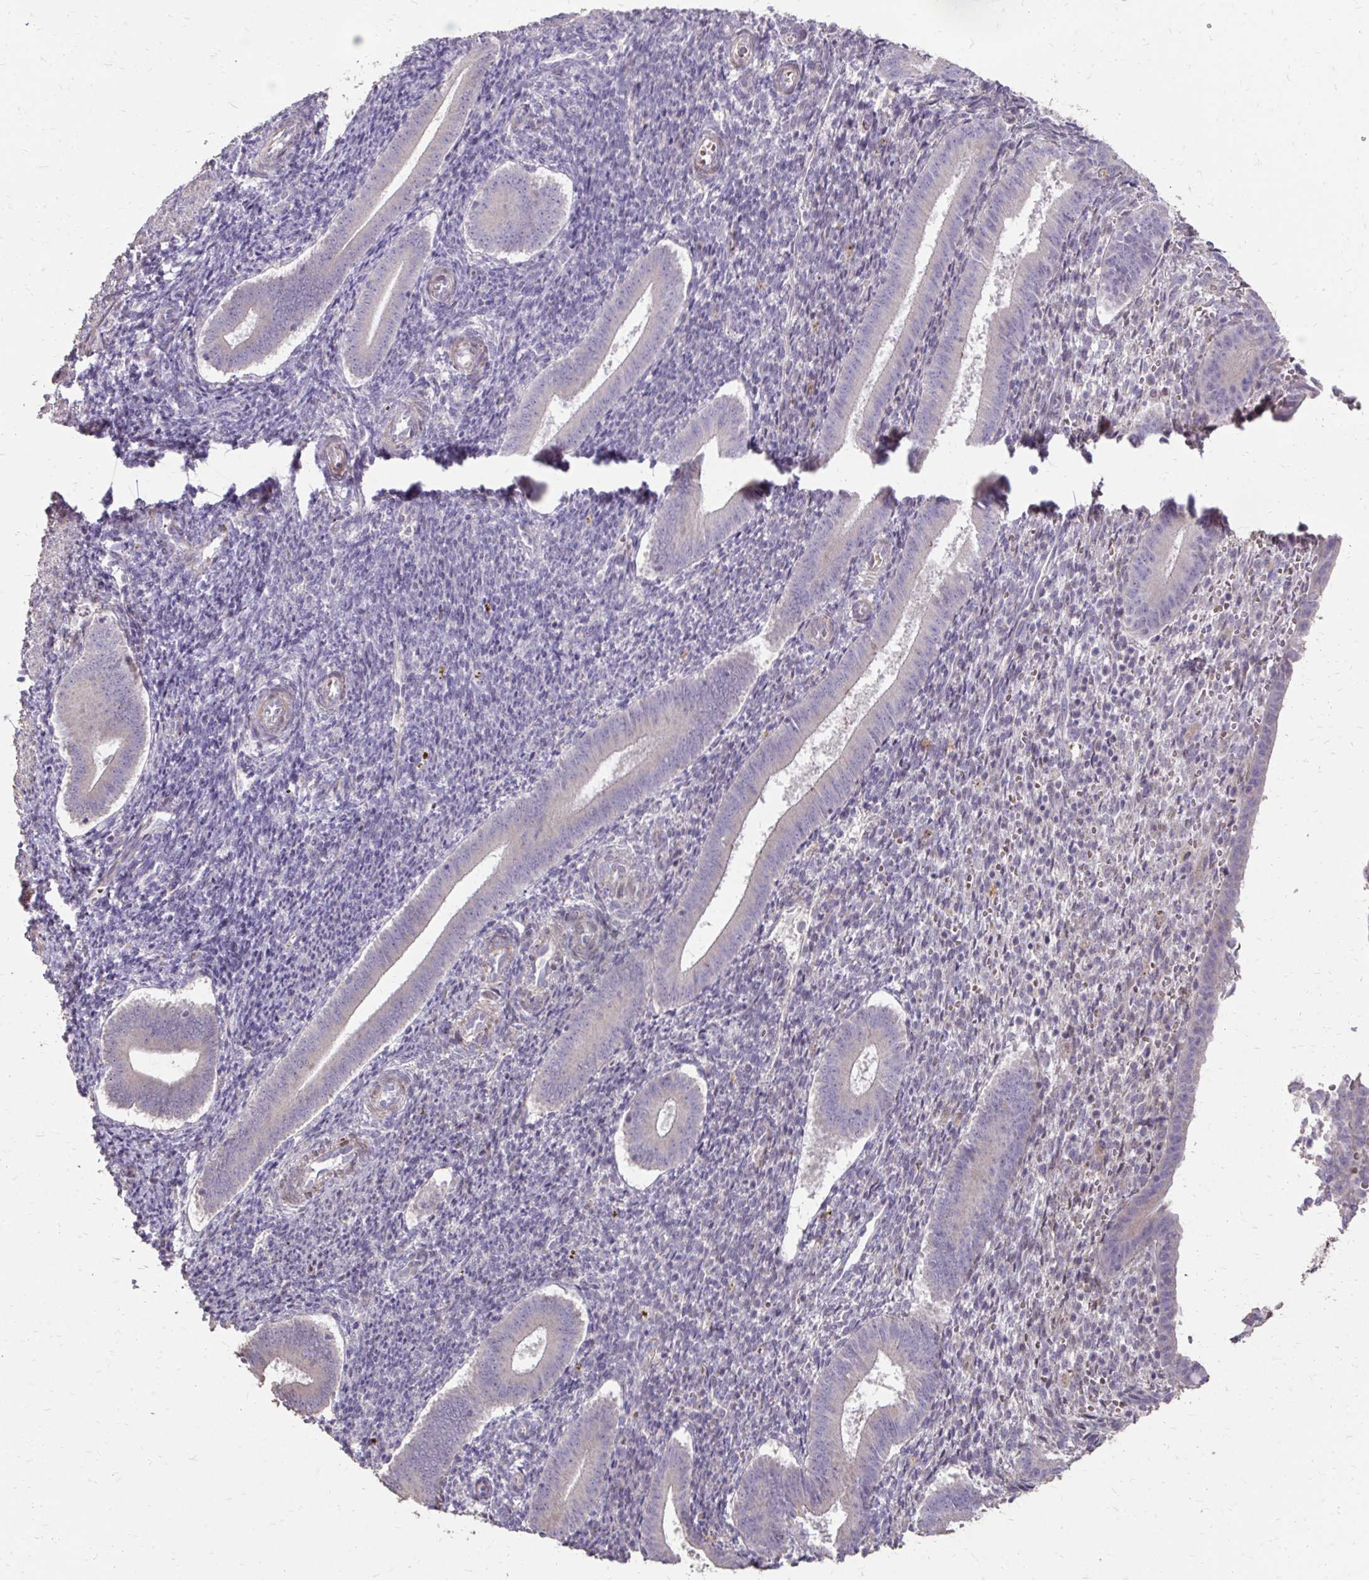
{"staining": {"intensity": "negative", "quantity": "none", "location": "none"}, "tissue": "endometrium", "cell_type": "Cells in endometrial stroma", "image_type": "normal", "snomed": [{"axis": "morphology", "description": "Normal tissue, NOS"}, {"axis": "topography", "description": "Endometrium"}], "caption": "Endometrium was stained to show a protein in brown. There is no significant expression in cells in endometrial stroma.", "gene": "MYORG", "patient": {"sex": "female", "age": 25}}